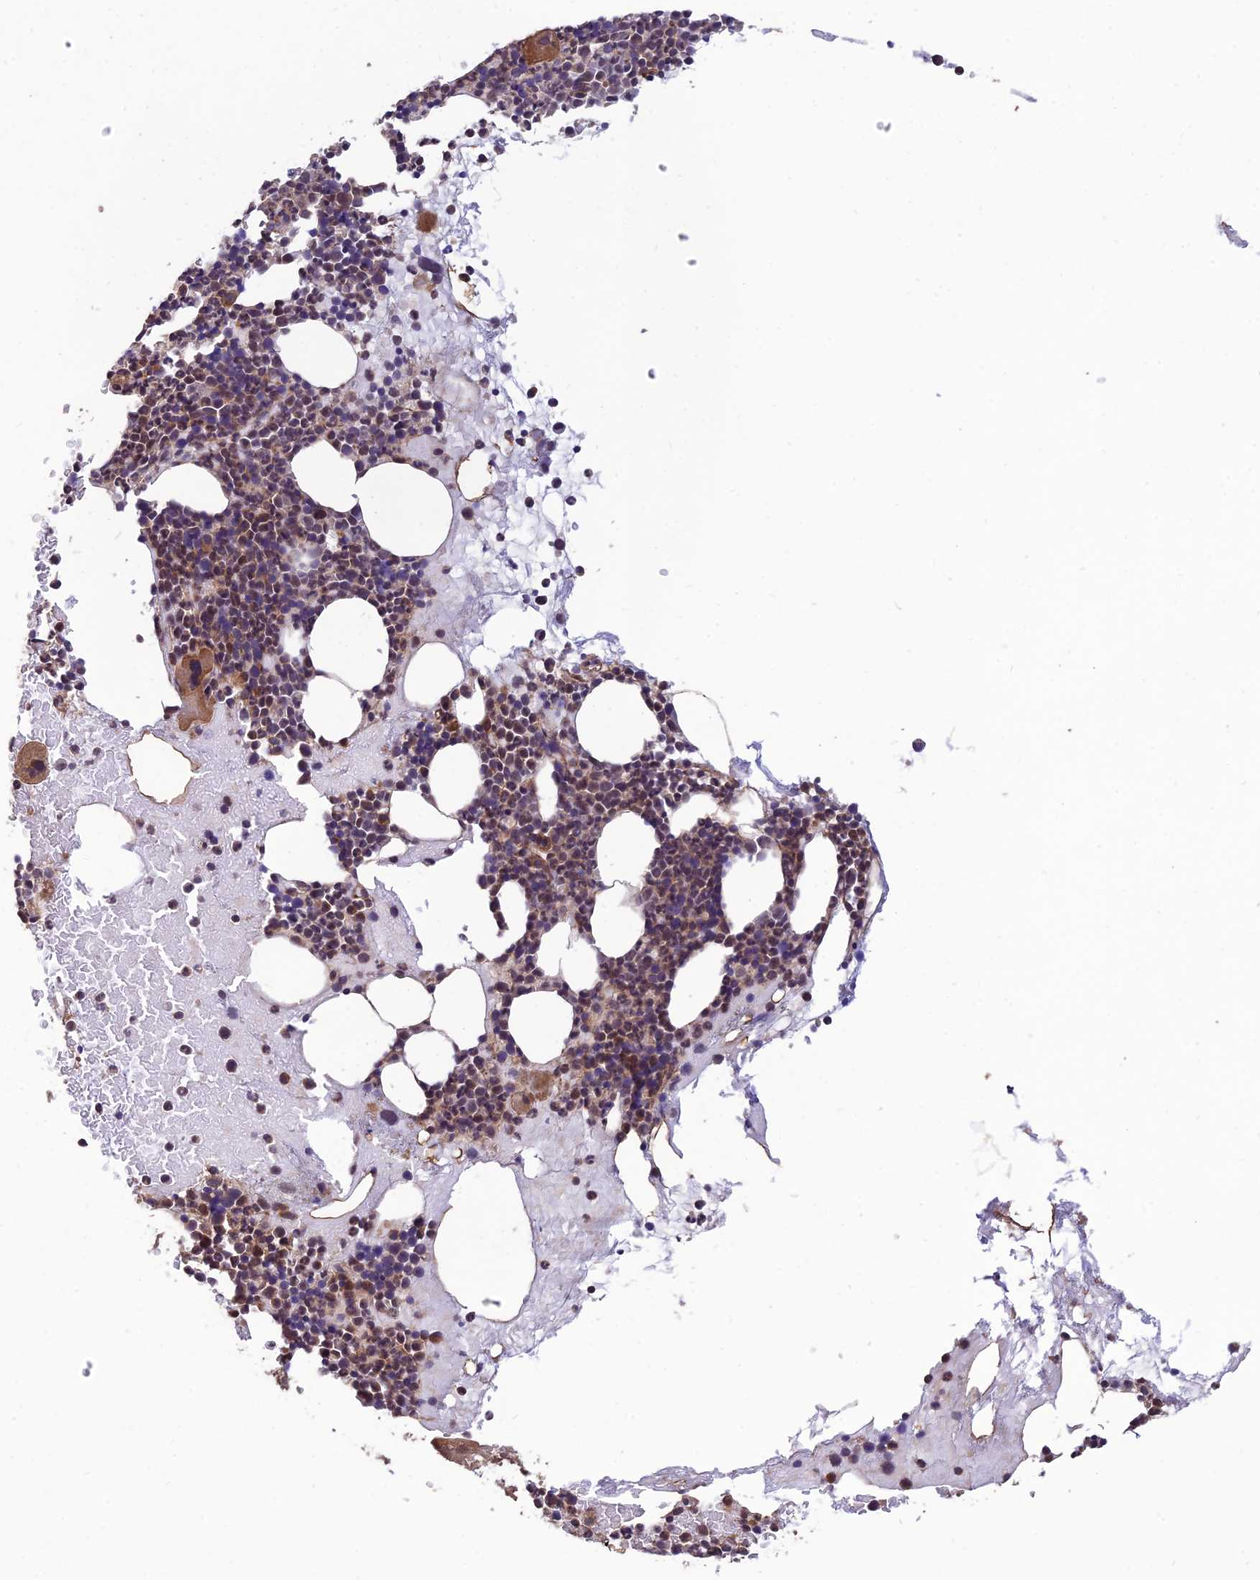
{"staining": {"intensity": "moderate", "quantity": "25%-75%", "location": "cytoplasmic/membranous"}, "tissue": "bone marrow", "cell_type": "Hematopoietic cells", "image_type": "normal", "snomed": [{"axis": "morphology", "description": "Normal tissue, NOS"}, {"axis": "topography", "description": "Bone marrow"}], "caption": "Immunohistochemical staining of unremarkable bone marrow shows medium levels of moderate cytoplasmic/membranous expression in approximately 25%-75% of hematopoietic cells. The staining is performed using DAB (3,3'-diaminobenzidine) brown chromogen to label protein expression. The nuclei are counter-stained blue using hematoxylin.", "gene": "PAGR1", "patient": {"sex": "female", "age": 83}}